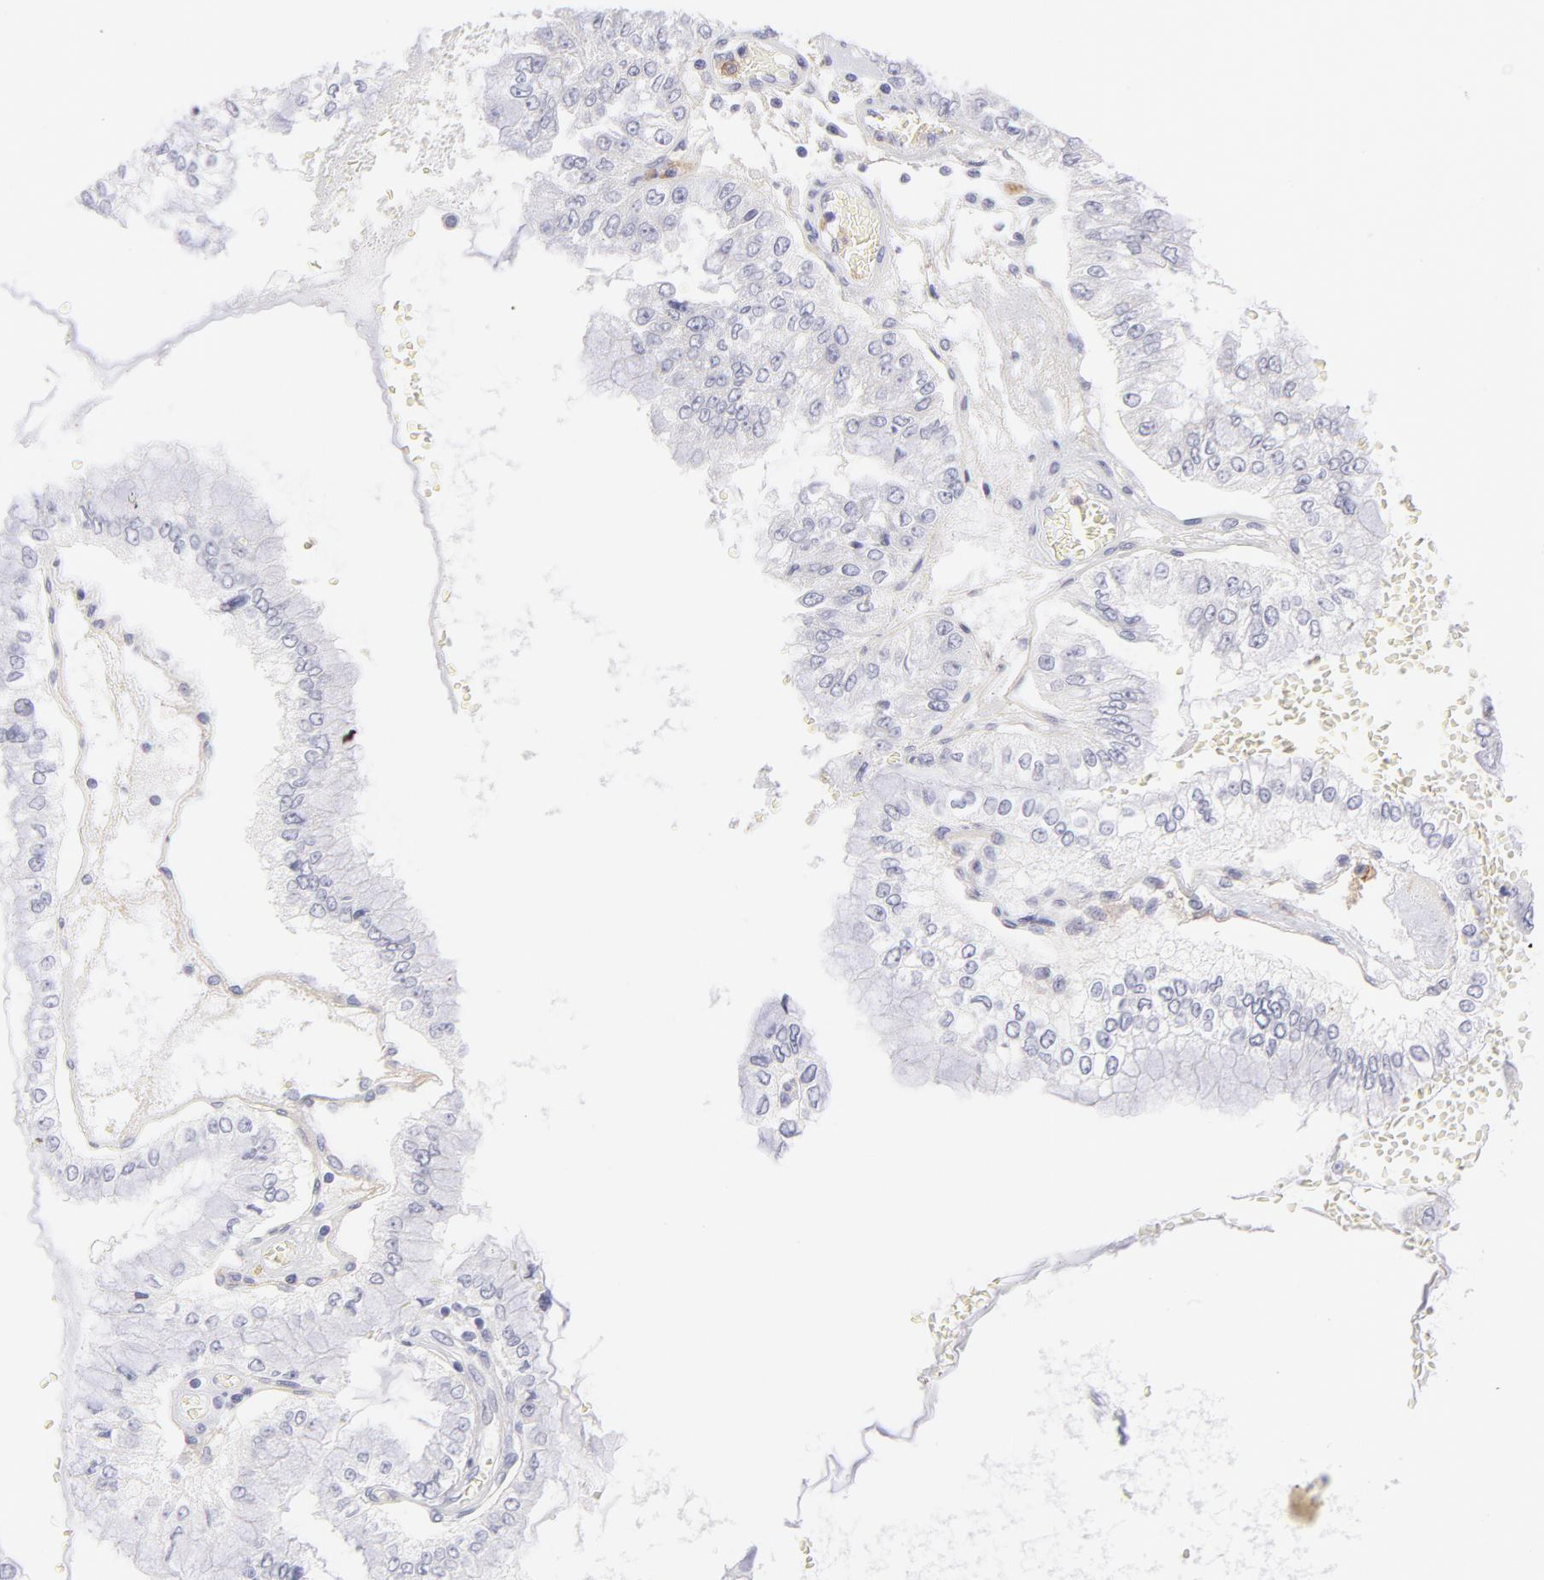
{"staining": {"intensity": "negative", "quantity": "none", "location": "none"}, "tissue": "liver cancer", "cell_type": "Tumor cells", "image_type": "cancer", "snomed": [{"axis": "morphology", "description": "Cholangiocarcinoma"}, {"axis": "topography", "description": "Liver"}], "caption": "Tumor cells show no significant staining in liver cholangiocarcinoma.", "gene": "LTB4R", "patient": {"sex": "female", "age": 79}}